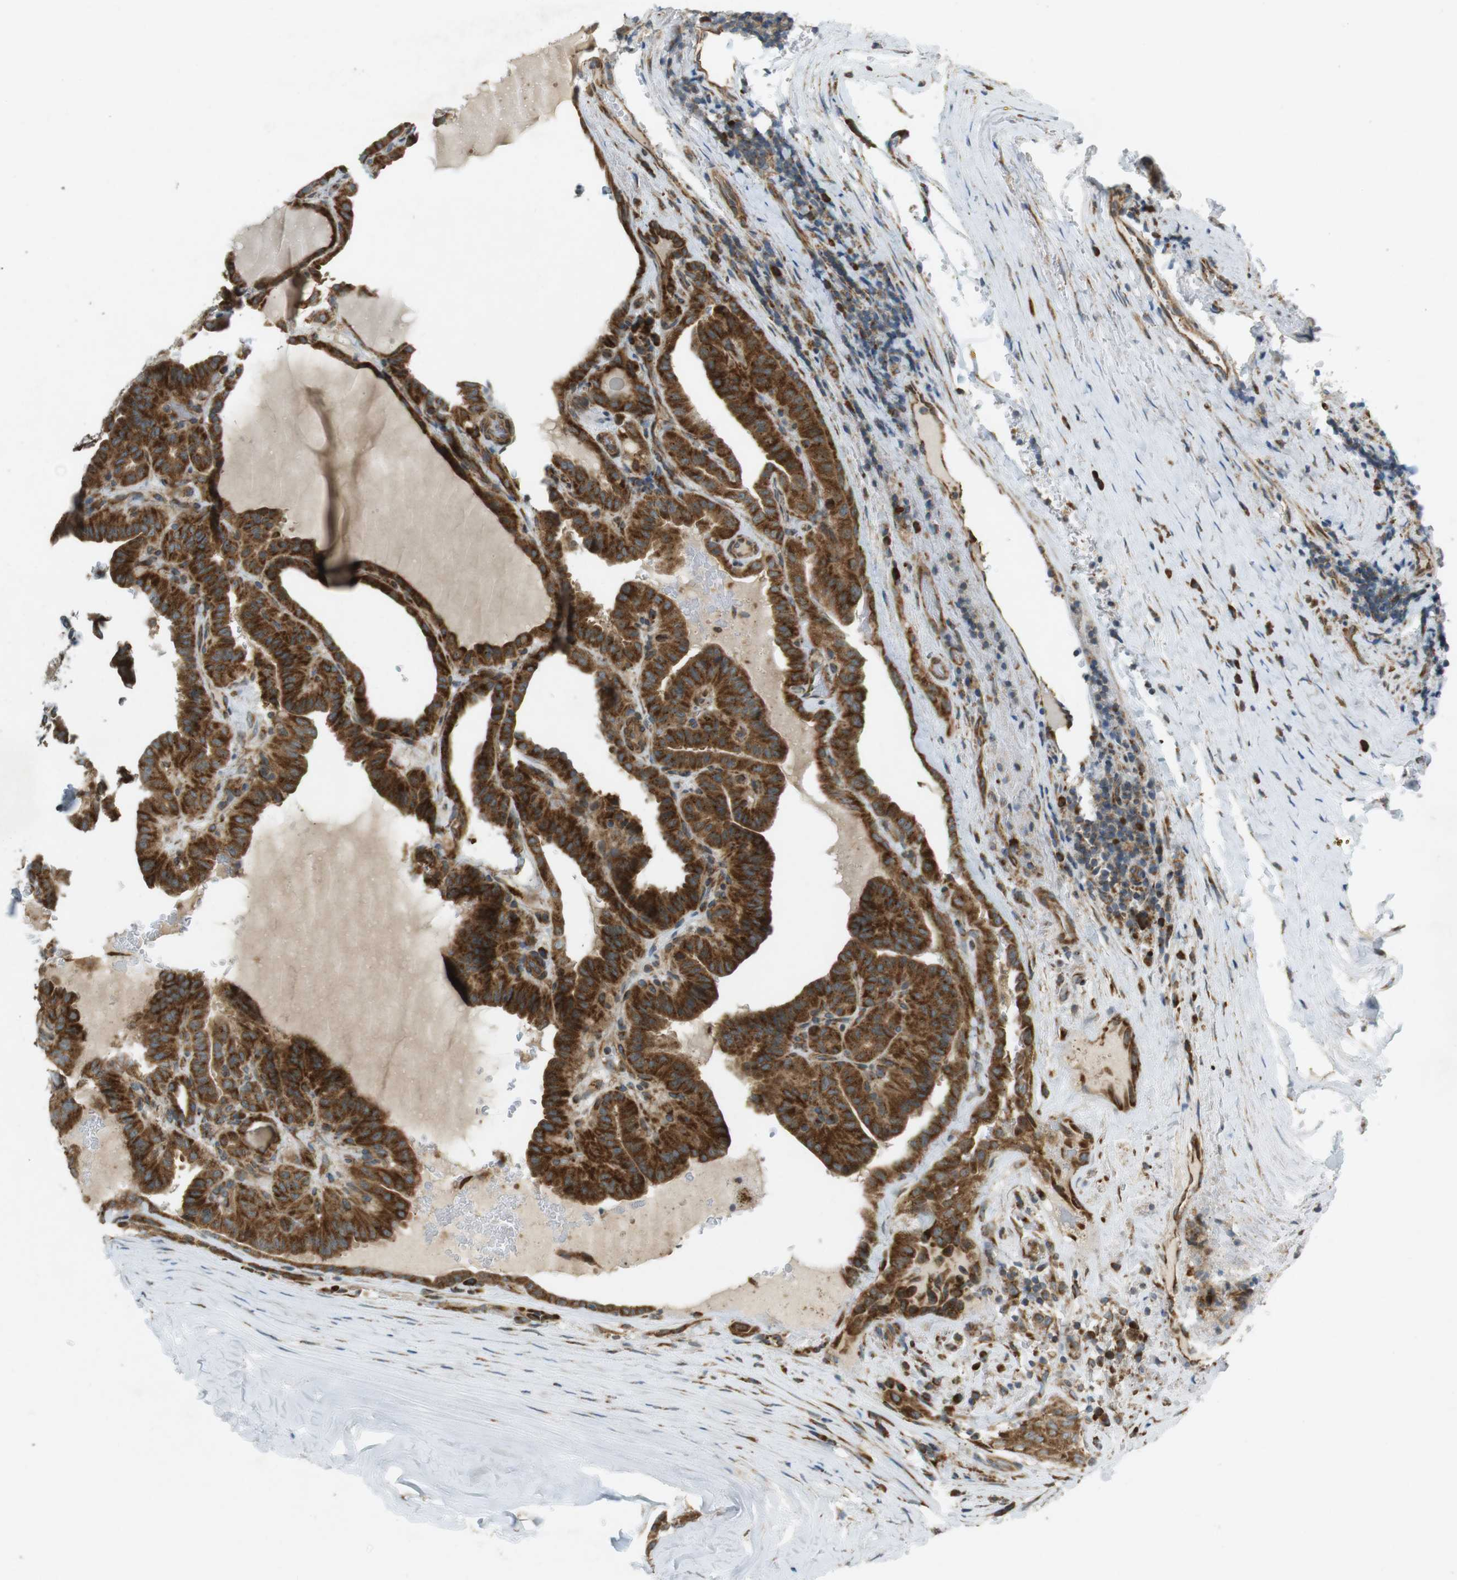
{"staining": {"intensity": "strong", "quantity": "25%-75%", "location": "cytoplasmic/membranous"}, "tissue": "thyroid cancer", "cell_type": "Tumor cells", "image_type": "cancer", "snomed": [{"axis": "morphology", "description": "Papillary adenocarcinoma, NOS"}, {"axis": "topography", "description": "Thyroid gland"}], "caption": "The micrograph reveals a brown stain indicating the presence of a protein in the cytoplasmic/membranous of tumor cells in thyroid cancer (papillary adenocarcinoma).", "gene": "SLC41A1", "patient": {"sex": "male", "age": 77}}